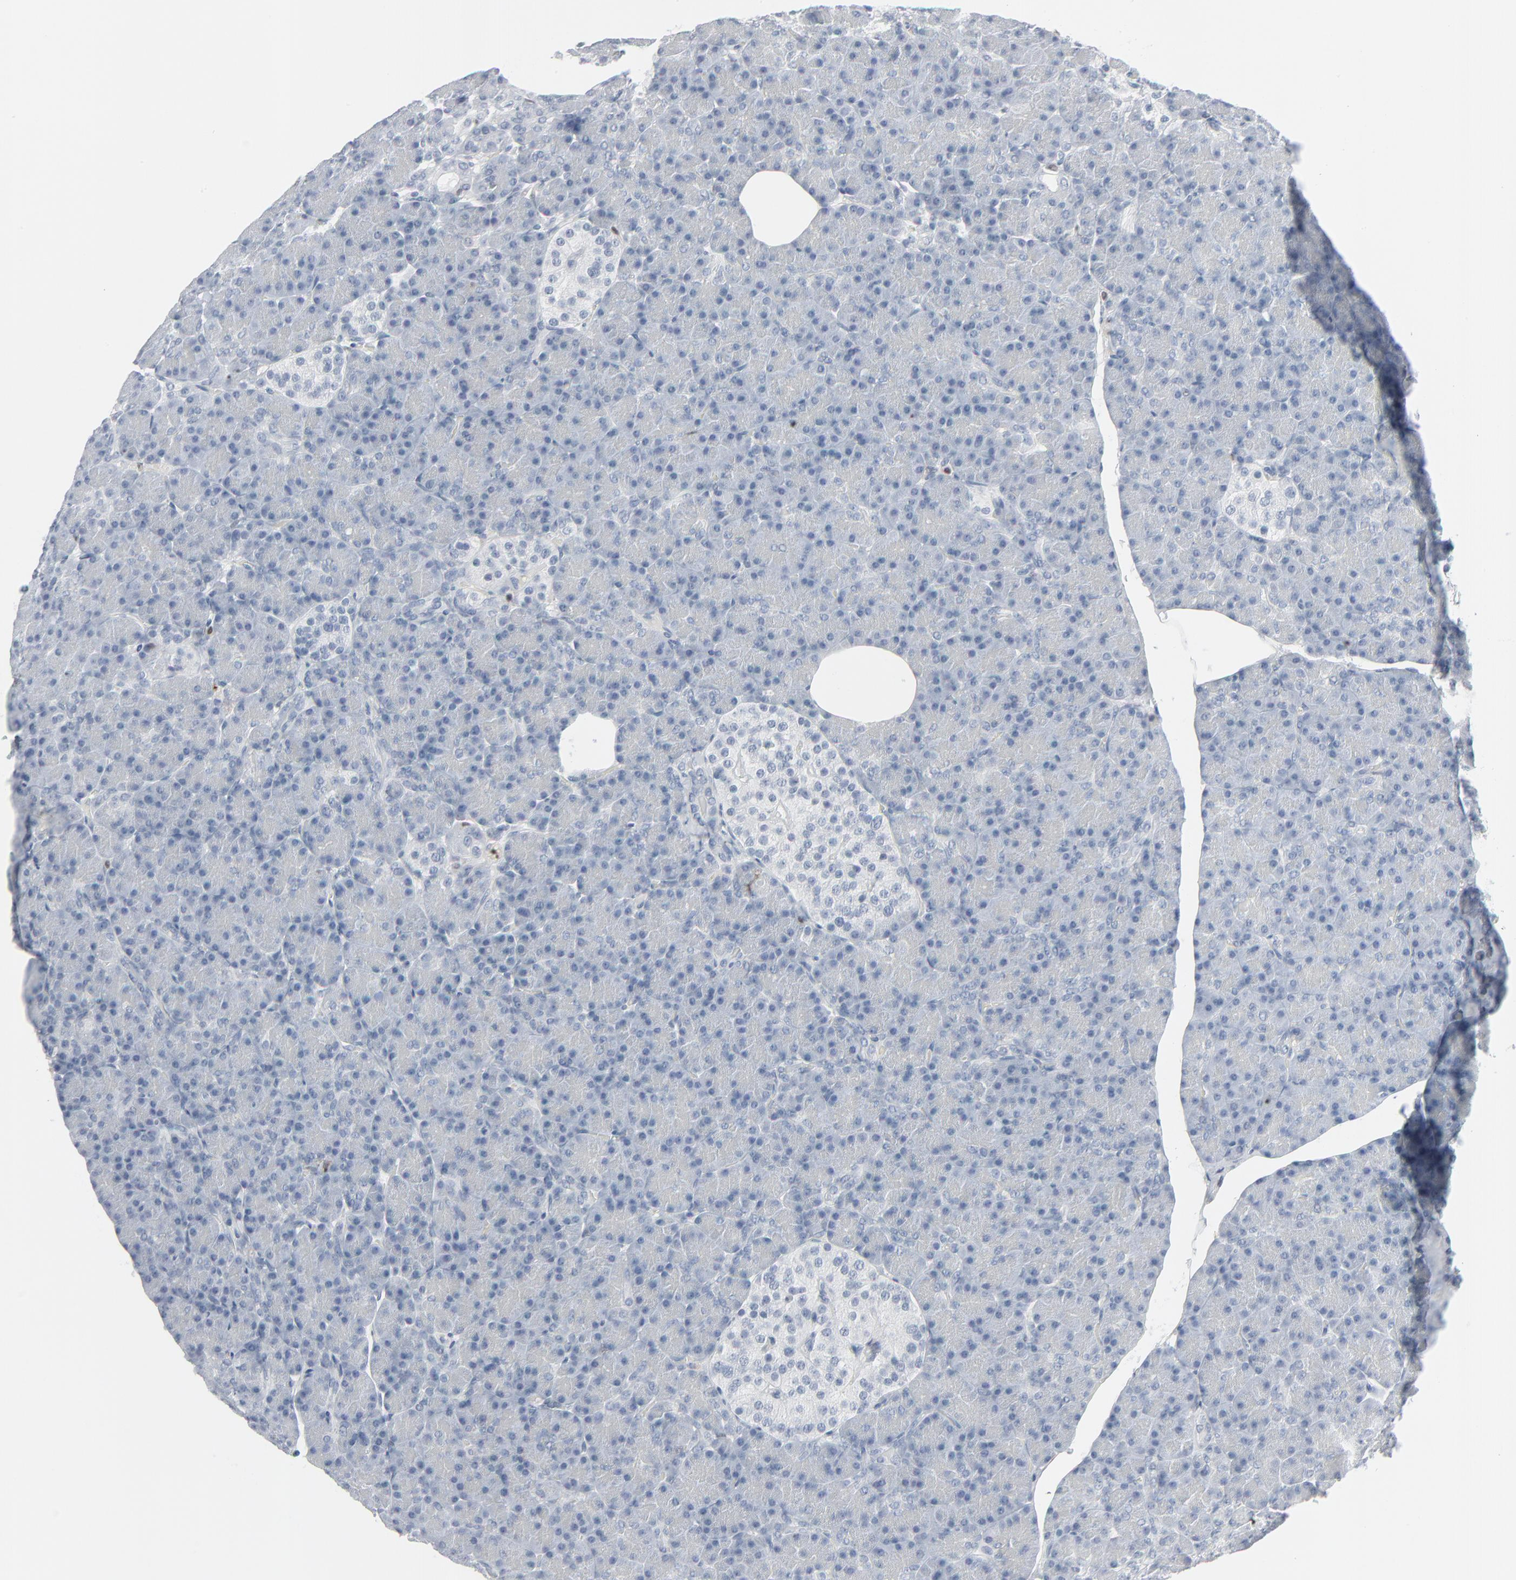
{"staining": {"intensity": "negative", "quantity": "none", "location": "none"}, "tissue": "pancreas", "cell_type": "Exocrine glandular cells", "image_type": "normal", "snomed": [{"axis": "morphology", "description": "Normal tissue, NOS"}, {"axis": "topography", "description": "Pancreas"}], "caption": "Unremarkable pancreas was stained to show a protein in brown. There is no significant positivity in exocrine glandular cells.", "gene": "MITF", "patient": {"sex": "male", "age": 66}}